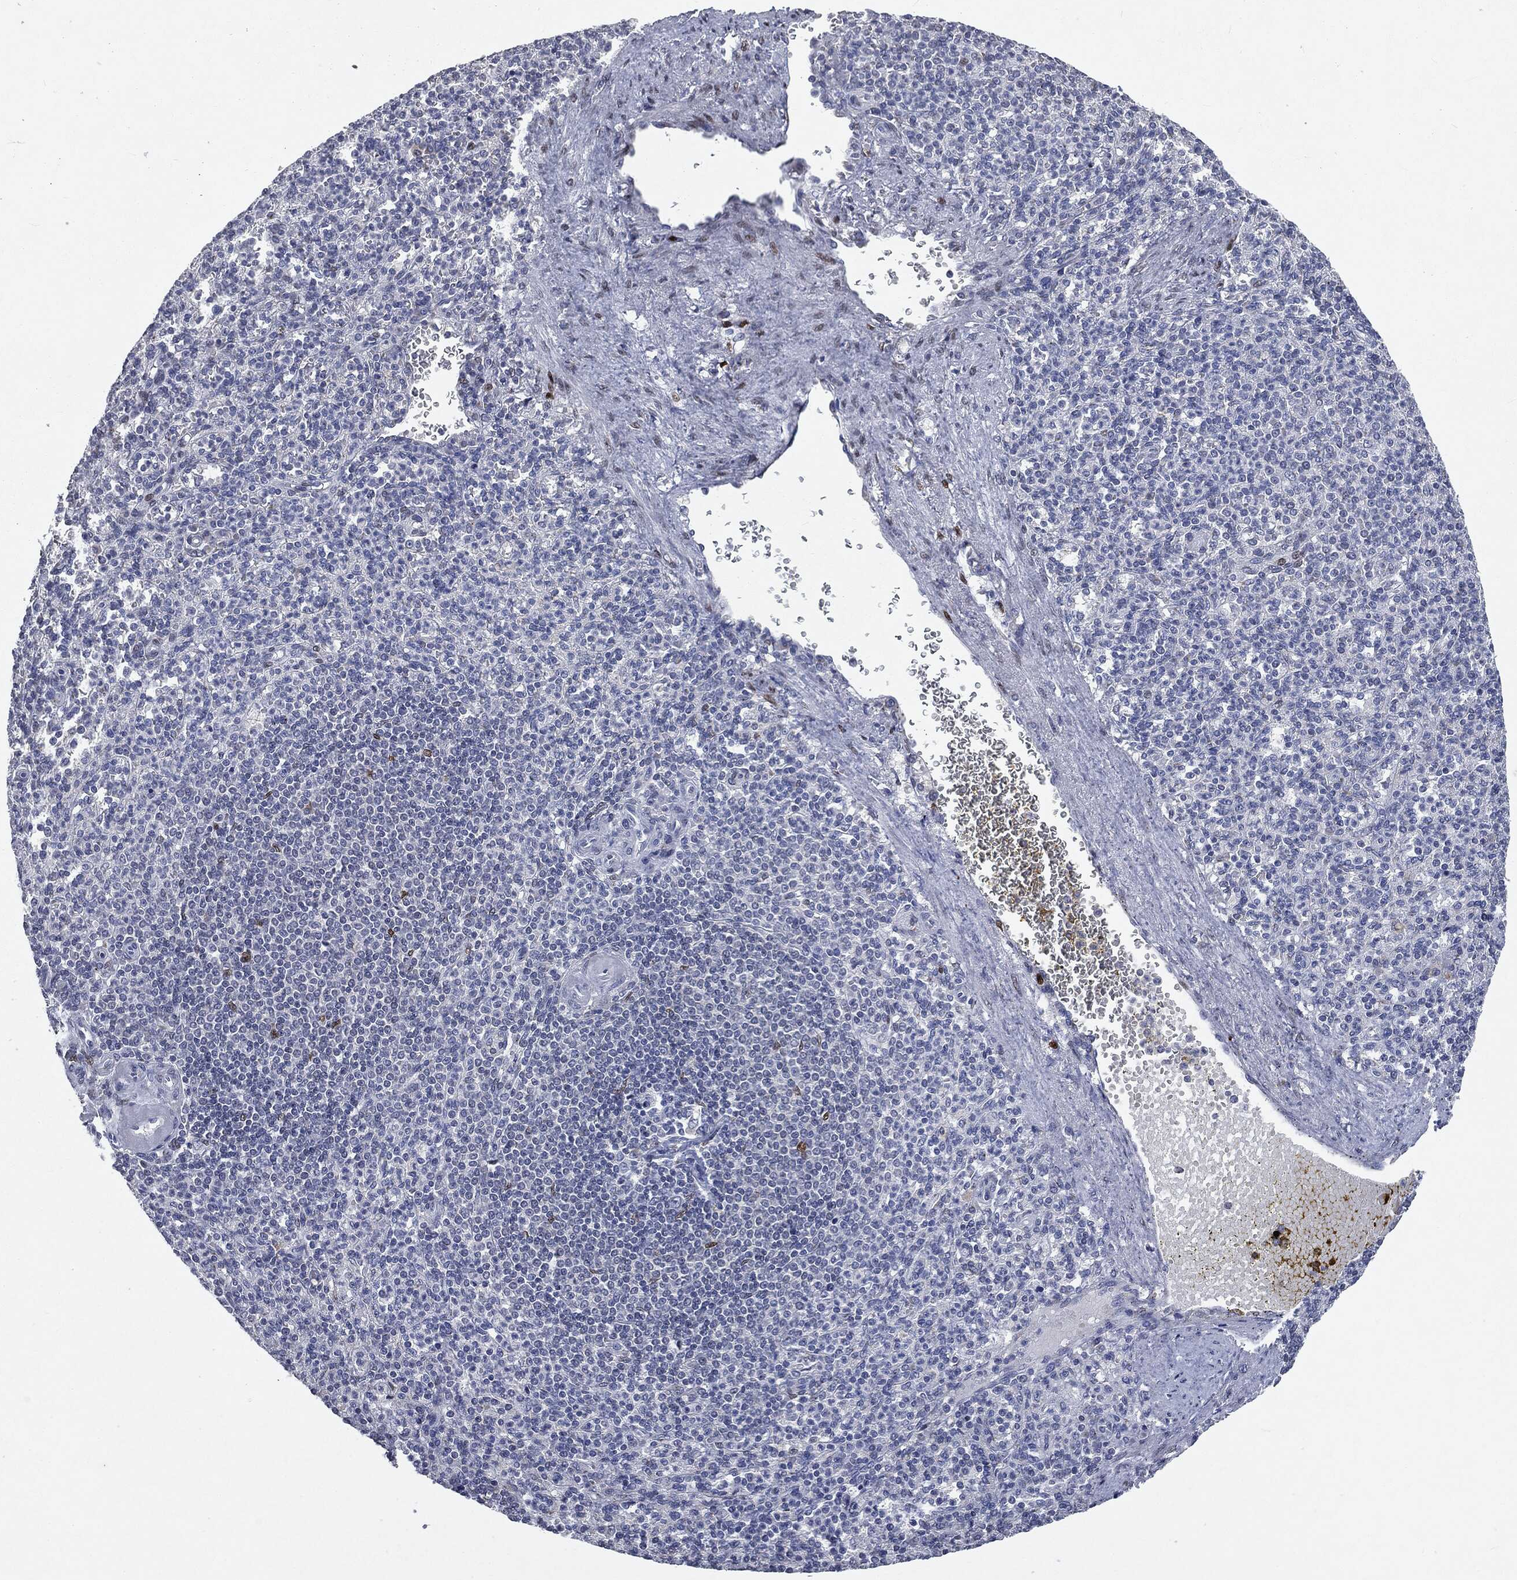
{"staining": {"intensity": "negative", "quantity": "none", "location": "none"}, "tissue": "spleen", "cell_type": "Cells in red pulp", "image_type": "normal", "snomed": [{"axis": "morphology", "description": "Normal tissue, NOS"}, {"axis": "topography", "description": "Spleen"}], "caption": "This is a histopathology image of immunohistochemistry staining of benign spleen, which shows no positivity in cells in red pulp.", "gene": "CASD1", "patient": {"sex": "female", "age": 74}}